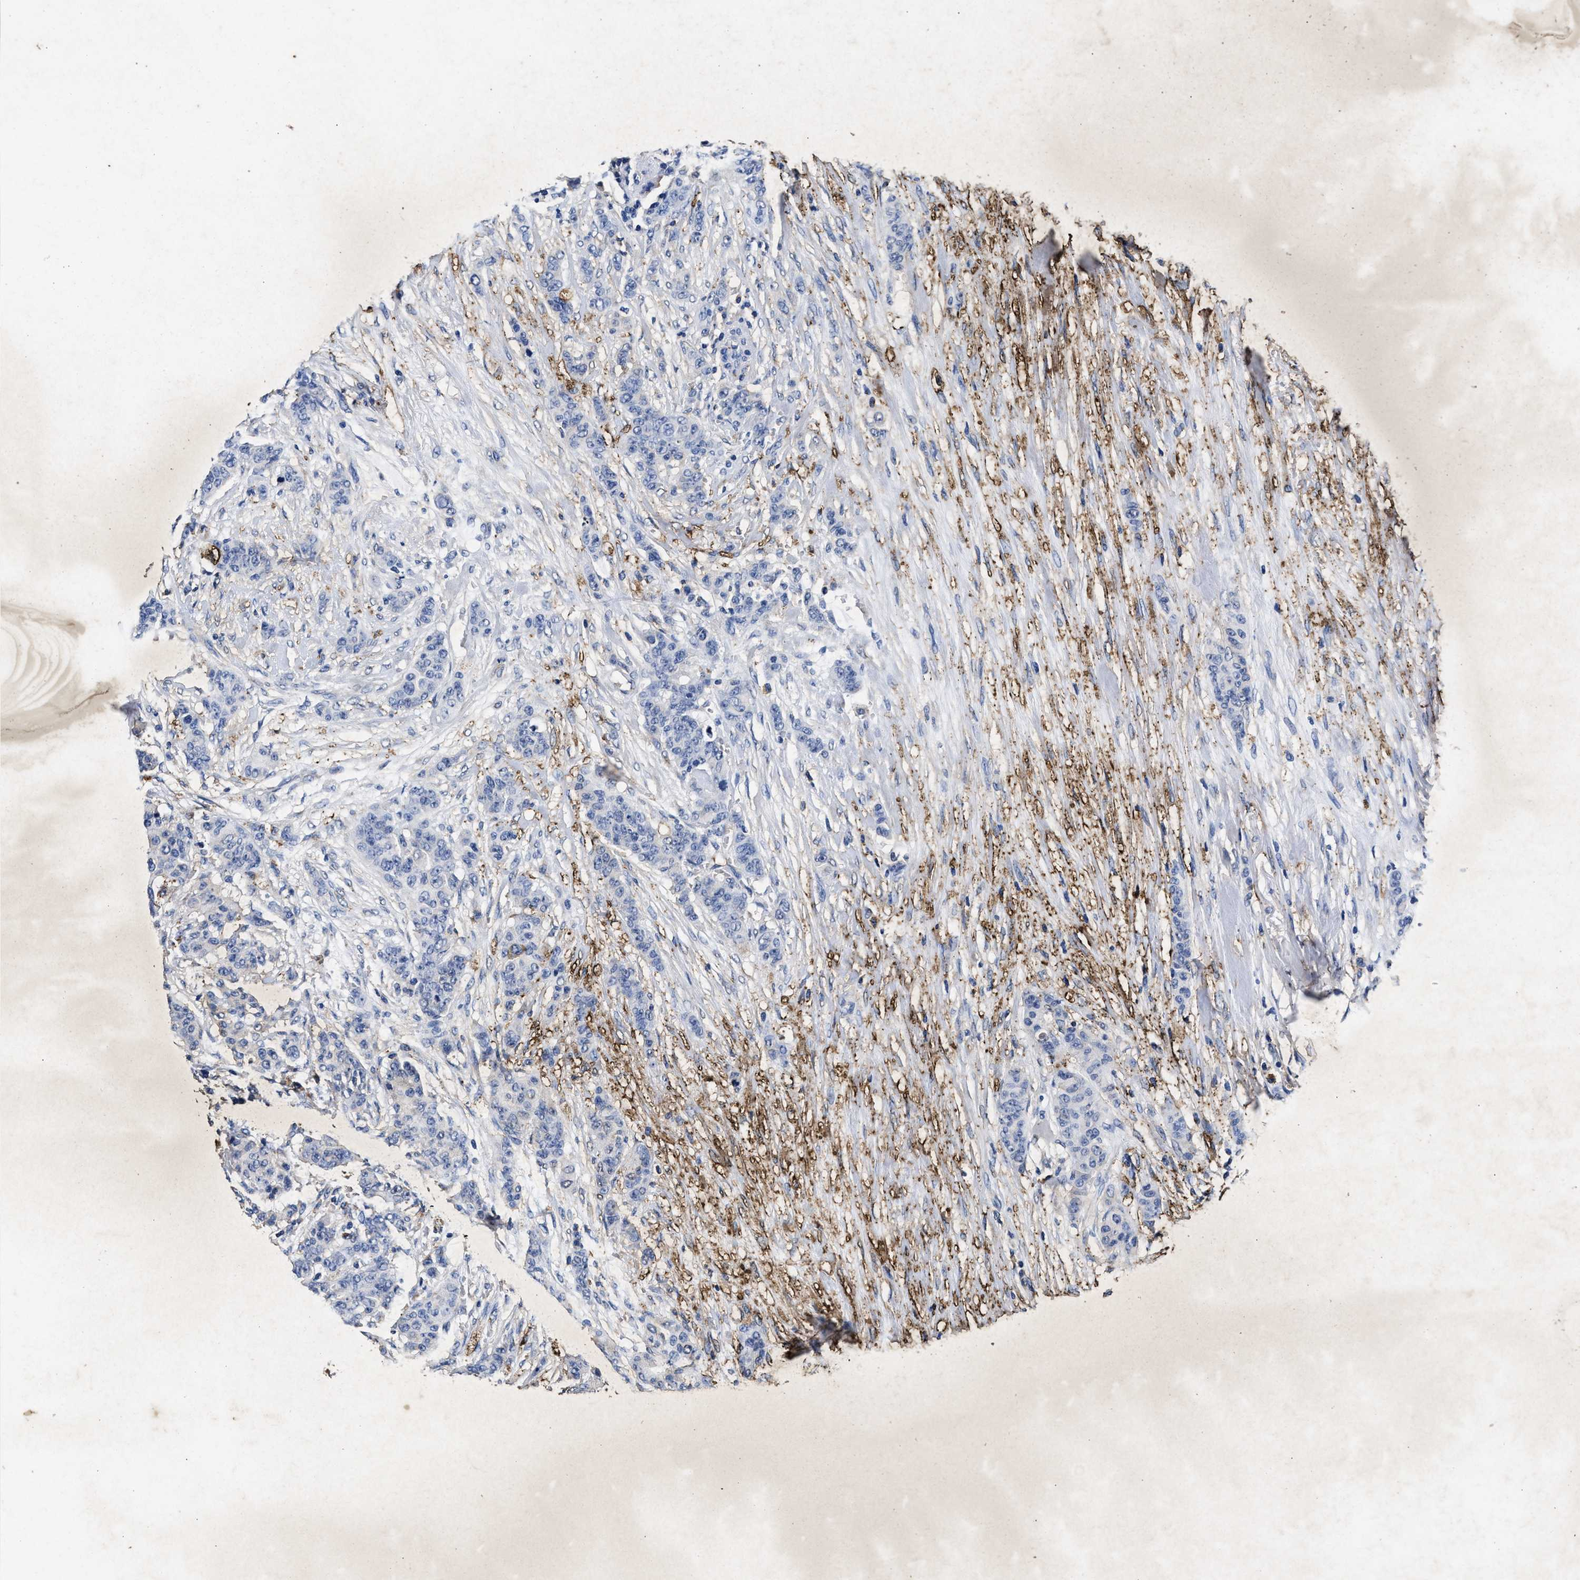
{"staining": {"intensity": "negative", "quantity": "none", "location": "none"}, "tissue": "breast cancer", "cell_type": "Tumor cells", "image_type": "cancer", "snomed": [{"axis": "morphology", "description": "Duct carcinoma"}, {"axis": "topography", "description": "Breast"}], "caption": "Immunohistochemistry (IHC) of breast cancer (invasive ductal carcinoma) exhibits no positivity in tumor cells.", "gene": "LTB4R2", "patient": {"sex": "female", "age": 40}}